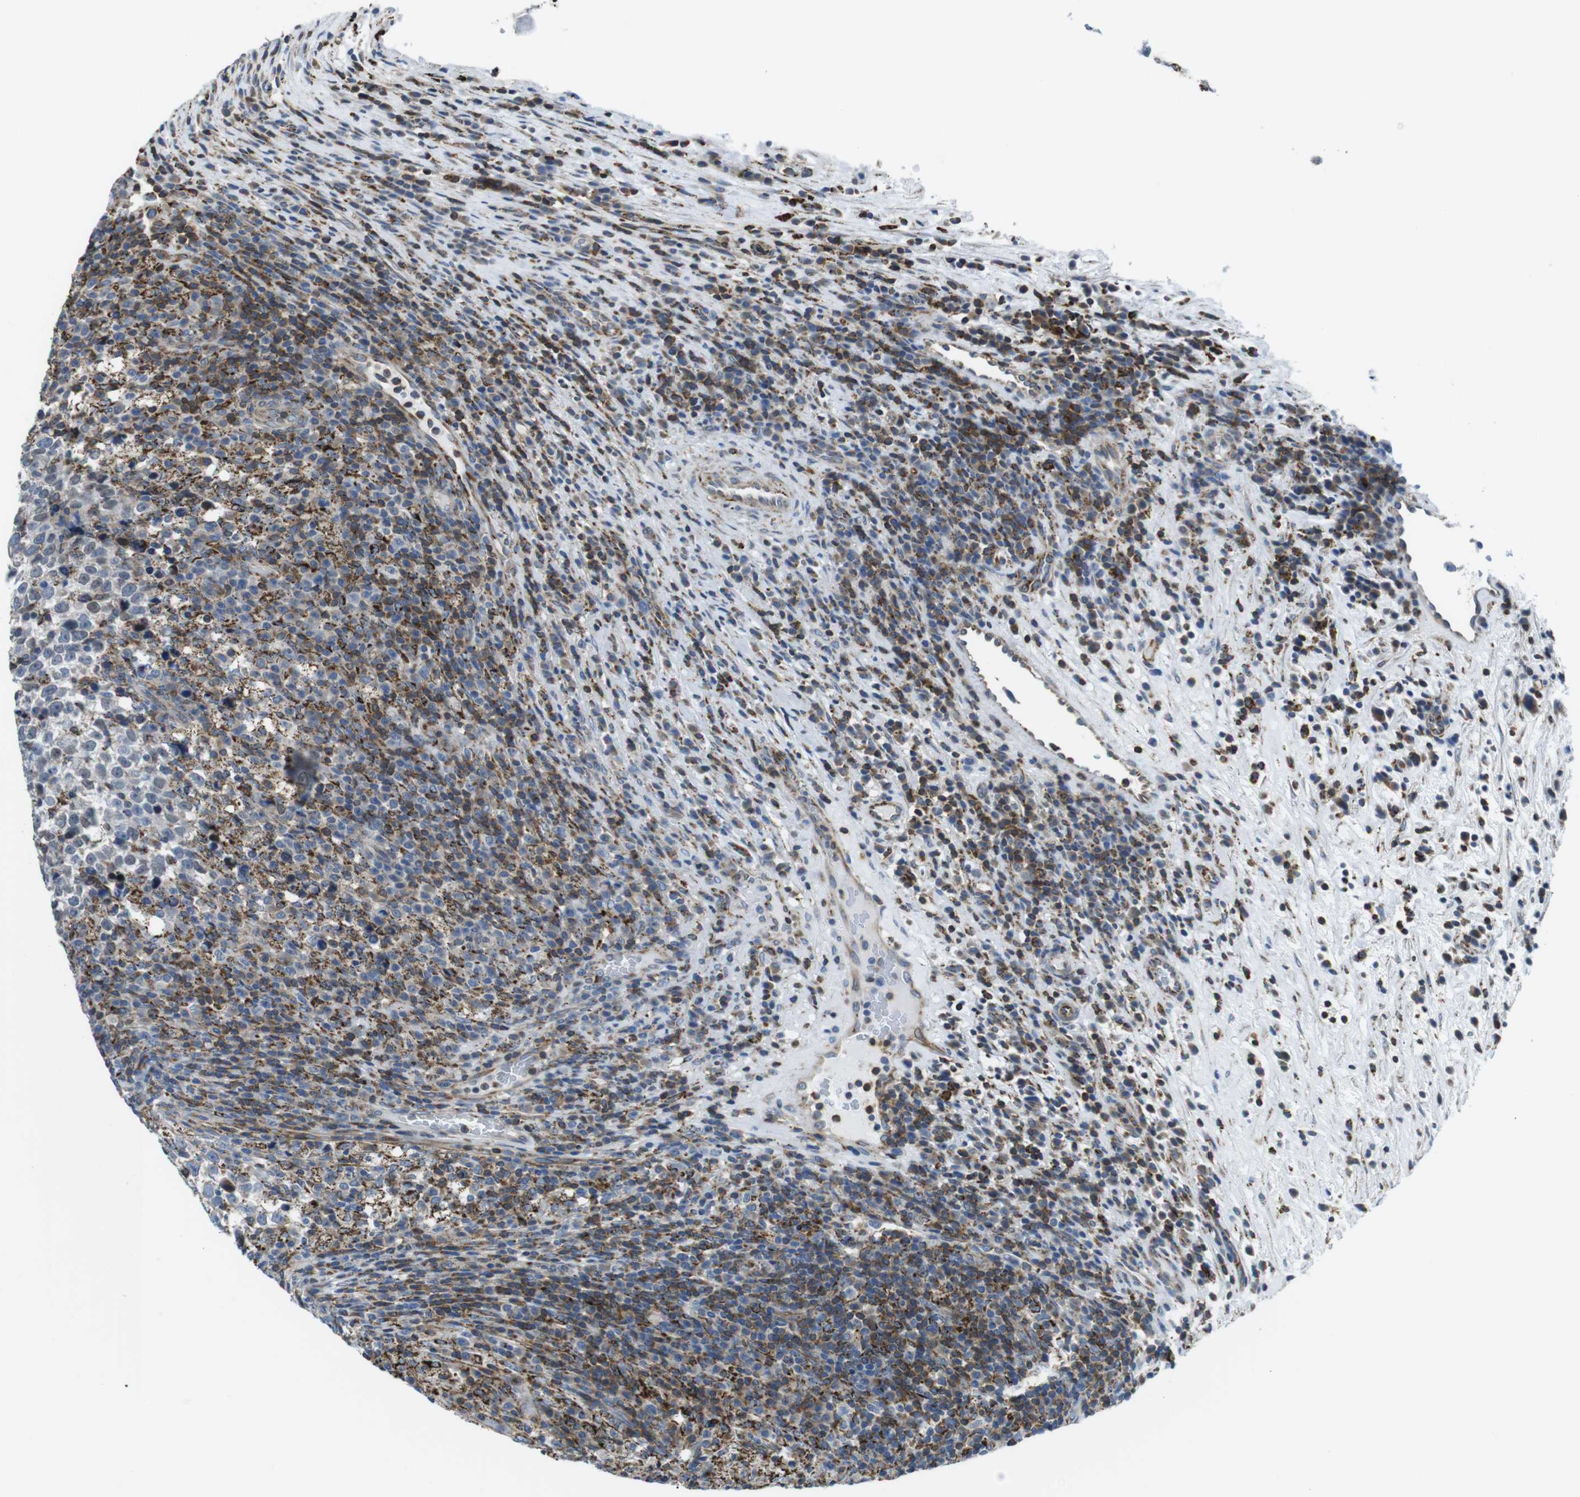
{"staining": {"intensity": "negative", "quantity": "none", "location": "none"}, "tissue": "testis cancer", "cell_type": "Tumor cells", "image_type": "cancer", "snomed": [{"axis": "morphology", "description": "Normal tissue, NOS"}, {"axis": "morphology", "description": "Seminoma, NOS"}, {"axis": "topography", "description": "Testis"}], "caption": "Protein analysis of testis cancer (seminoma) reveals no significant expression in tumor cells.", "gene": "KCNE3", "patient": {"sex": "male", "age": 43}}